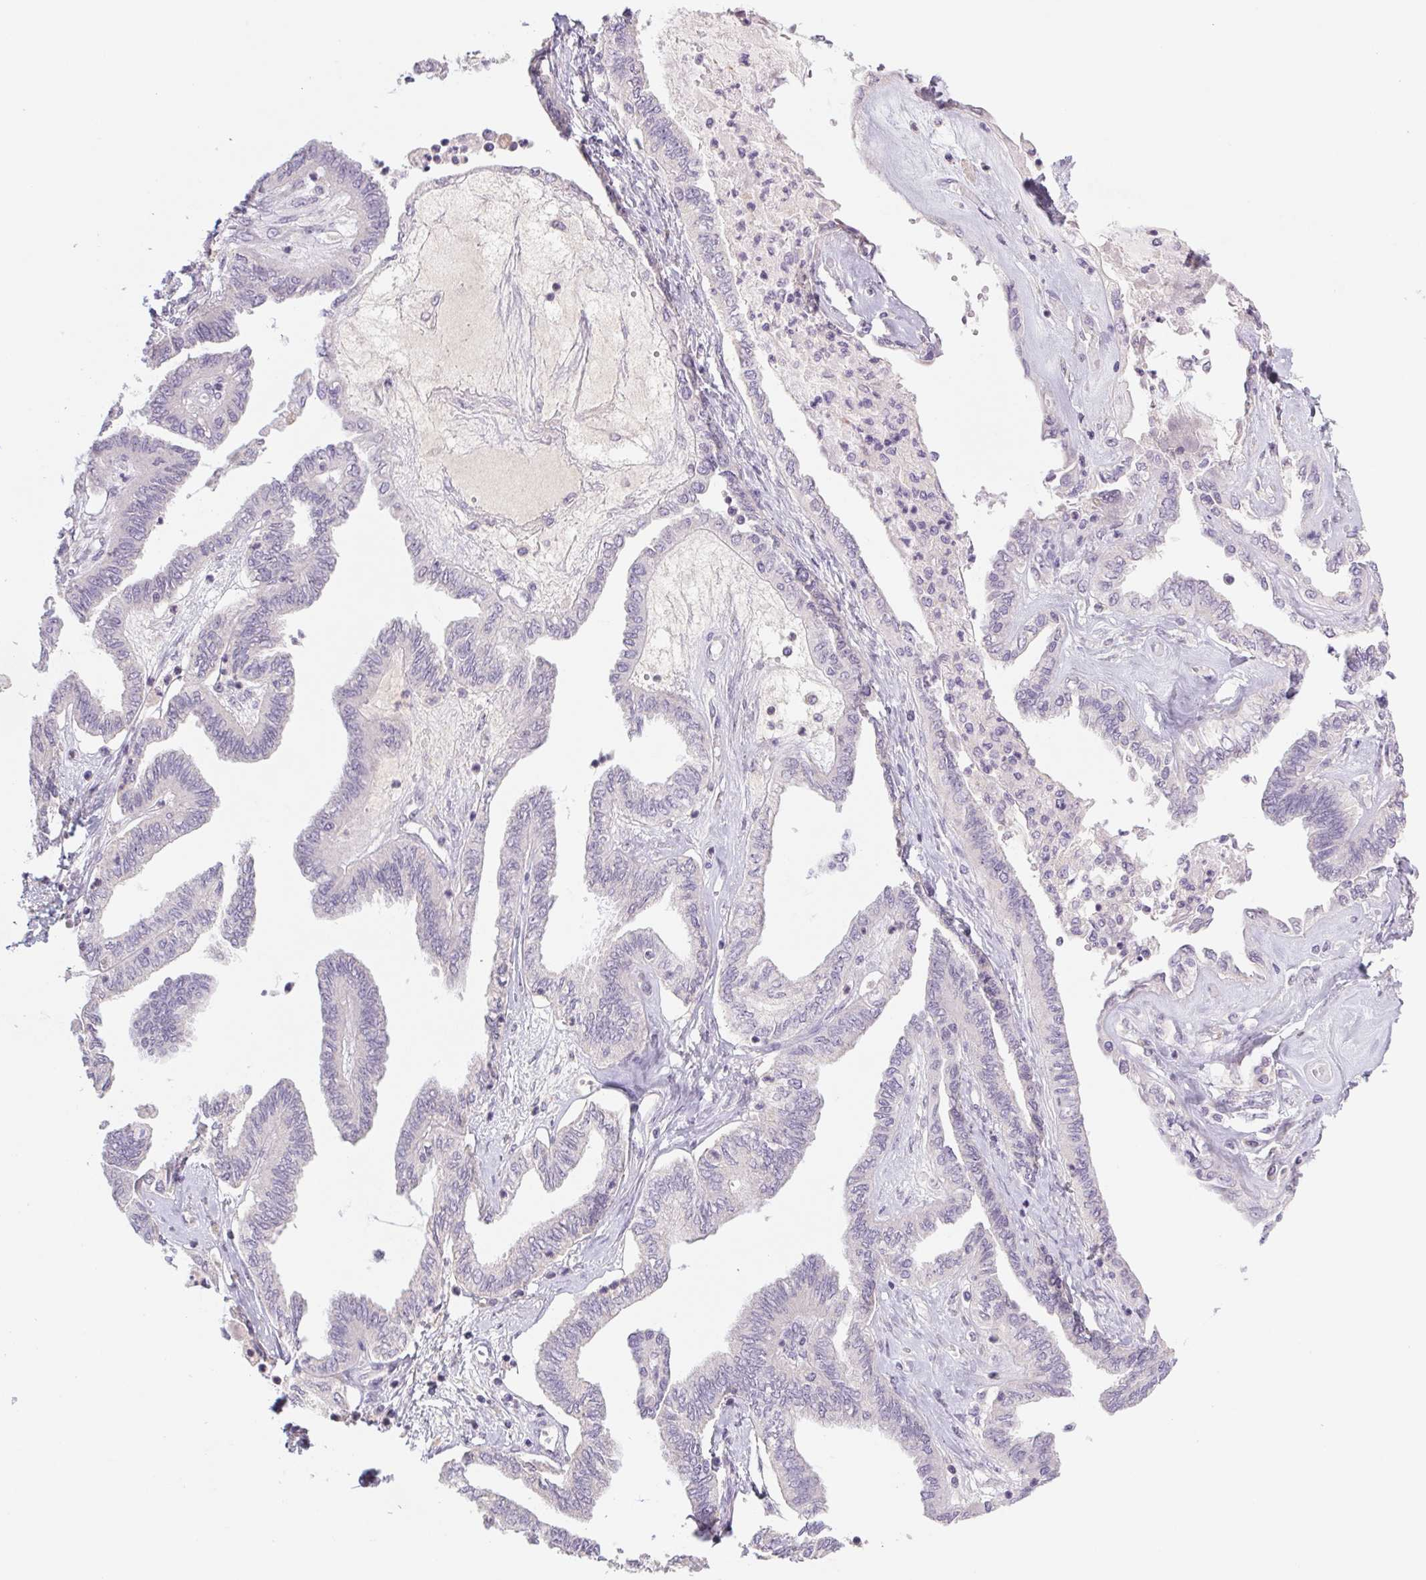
{"staining": {"intensity": "negative", "quantity": "none", "location": "none"}, "tissue": "ovarian cancer", "cell_type": "Tumor cells", "image_type": "cancer", "snomed": [{"axis": "morphology", "description": "Carcinoma, endometroid"}, {"axis": "topography", "description": "Ovary"}], "caption": "Immunohistochemistry (IHC) micrograph of human endometroid carcinoma (ovarian) stained for a protein (brown), which reveals no positivity in tumor cells. Nuclei are stained in blue.", "gene": "PNMA8B", "patient": {"sex": "female", "age": 70}}